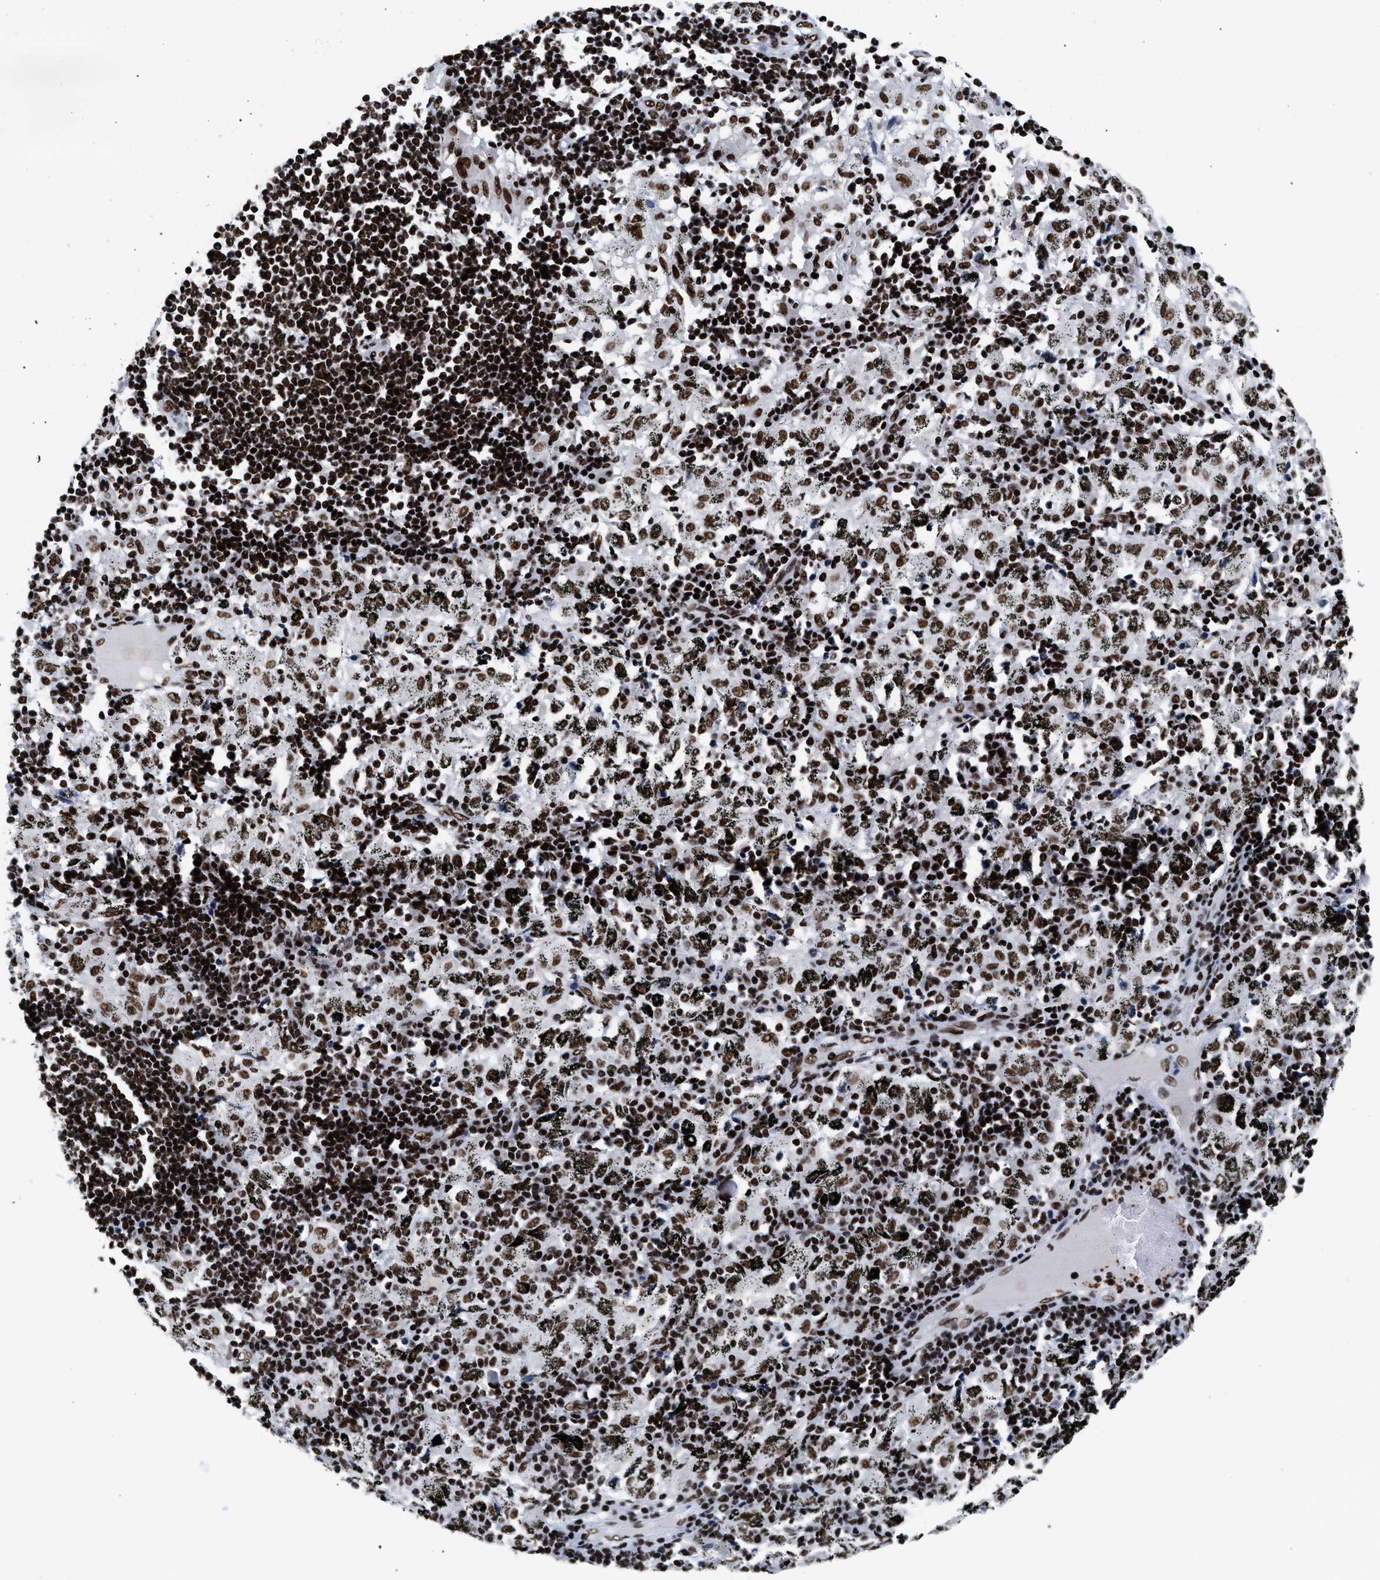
{"staining": {"intensity": "moderate", "quantity": ">75%", "location": "nuclear"}, "tissue": "adipose tissue", "cell_type": "Adipocytes", "image_type": "normal", "snomed": [{"axis": "morphology", "description": "Normal tissue, NOS"}, {"axis": "topography", "description": "Cartilage tissue"}, {"axis": "topography", "description": "Bronchus"}], "caption": "Immunohistochemical staining of normal adipose tissue demonstrates moderate nuclear protein positivity in approximately >75% of adipocytes.", "gene": "RAD21", "patient": {"sex": "female", "age": 73}}